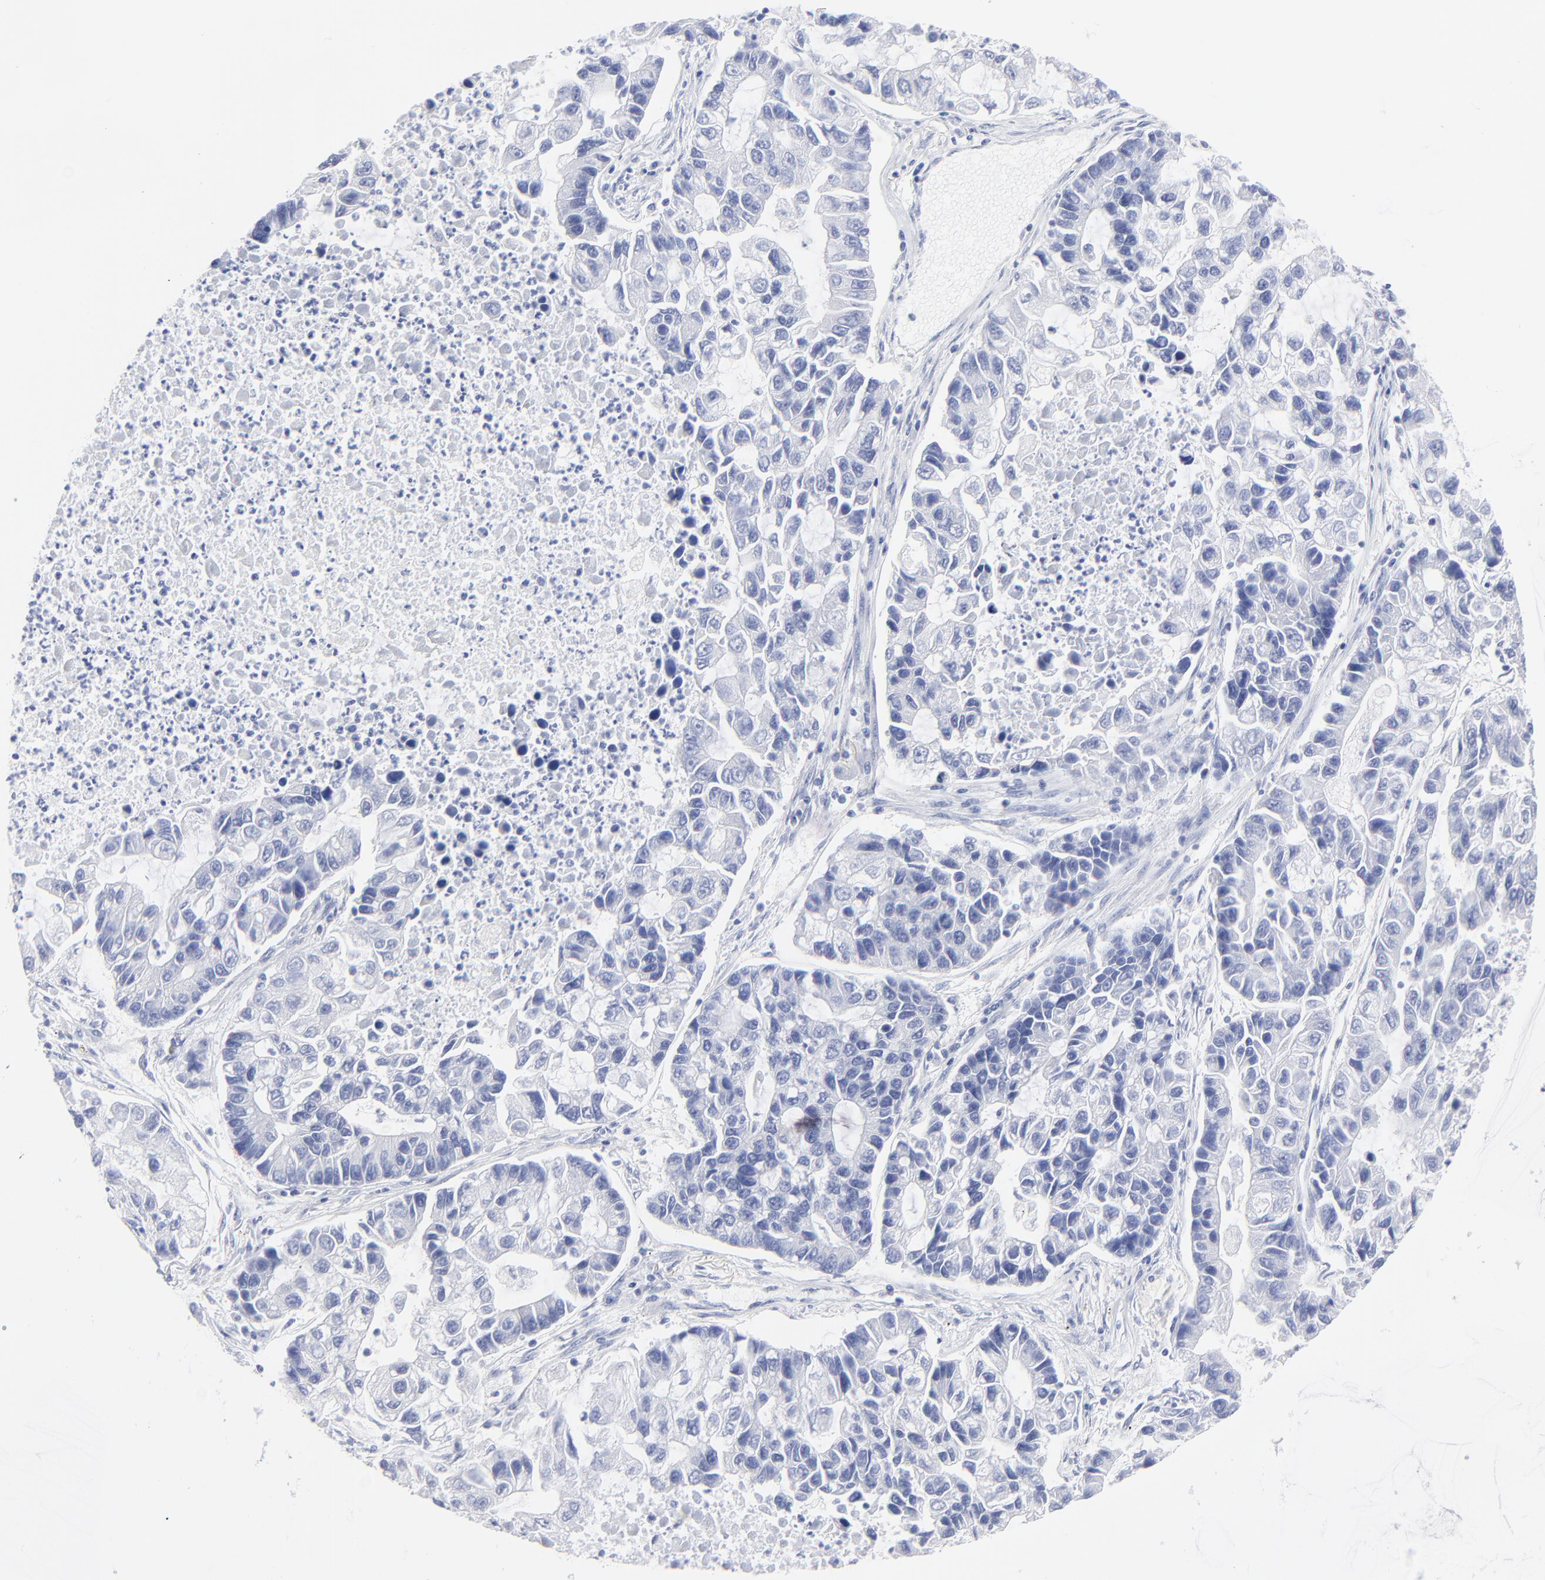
{"staining": {"intensity": "negative", "quantity": "none", "location": "none"}, "tissue": "lung cancer", "cell_type": "Tumor cells", "image_type": "cancer", "snomed": [{"axis": "morphology", "description": "Adenocarcinoma, NOS"}, {"axis": "topography", "description": "Lung"}], "caption": "Immunohistochemistry histopathology image of neoplastic tissue: adenocarcinoma (lung) stained with DAB shows no significant protein staining in tumor cells.", "gene": "PSD3", "patient": {"sex": "female", "age": 51}}